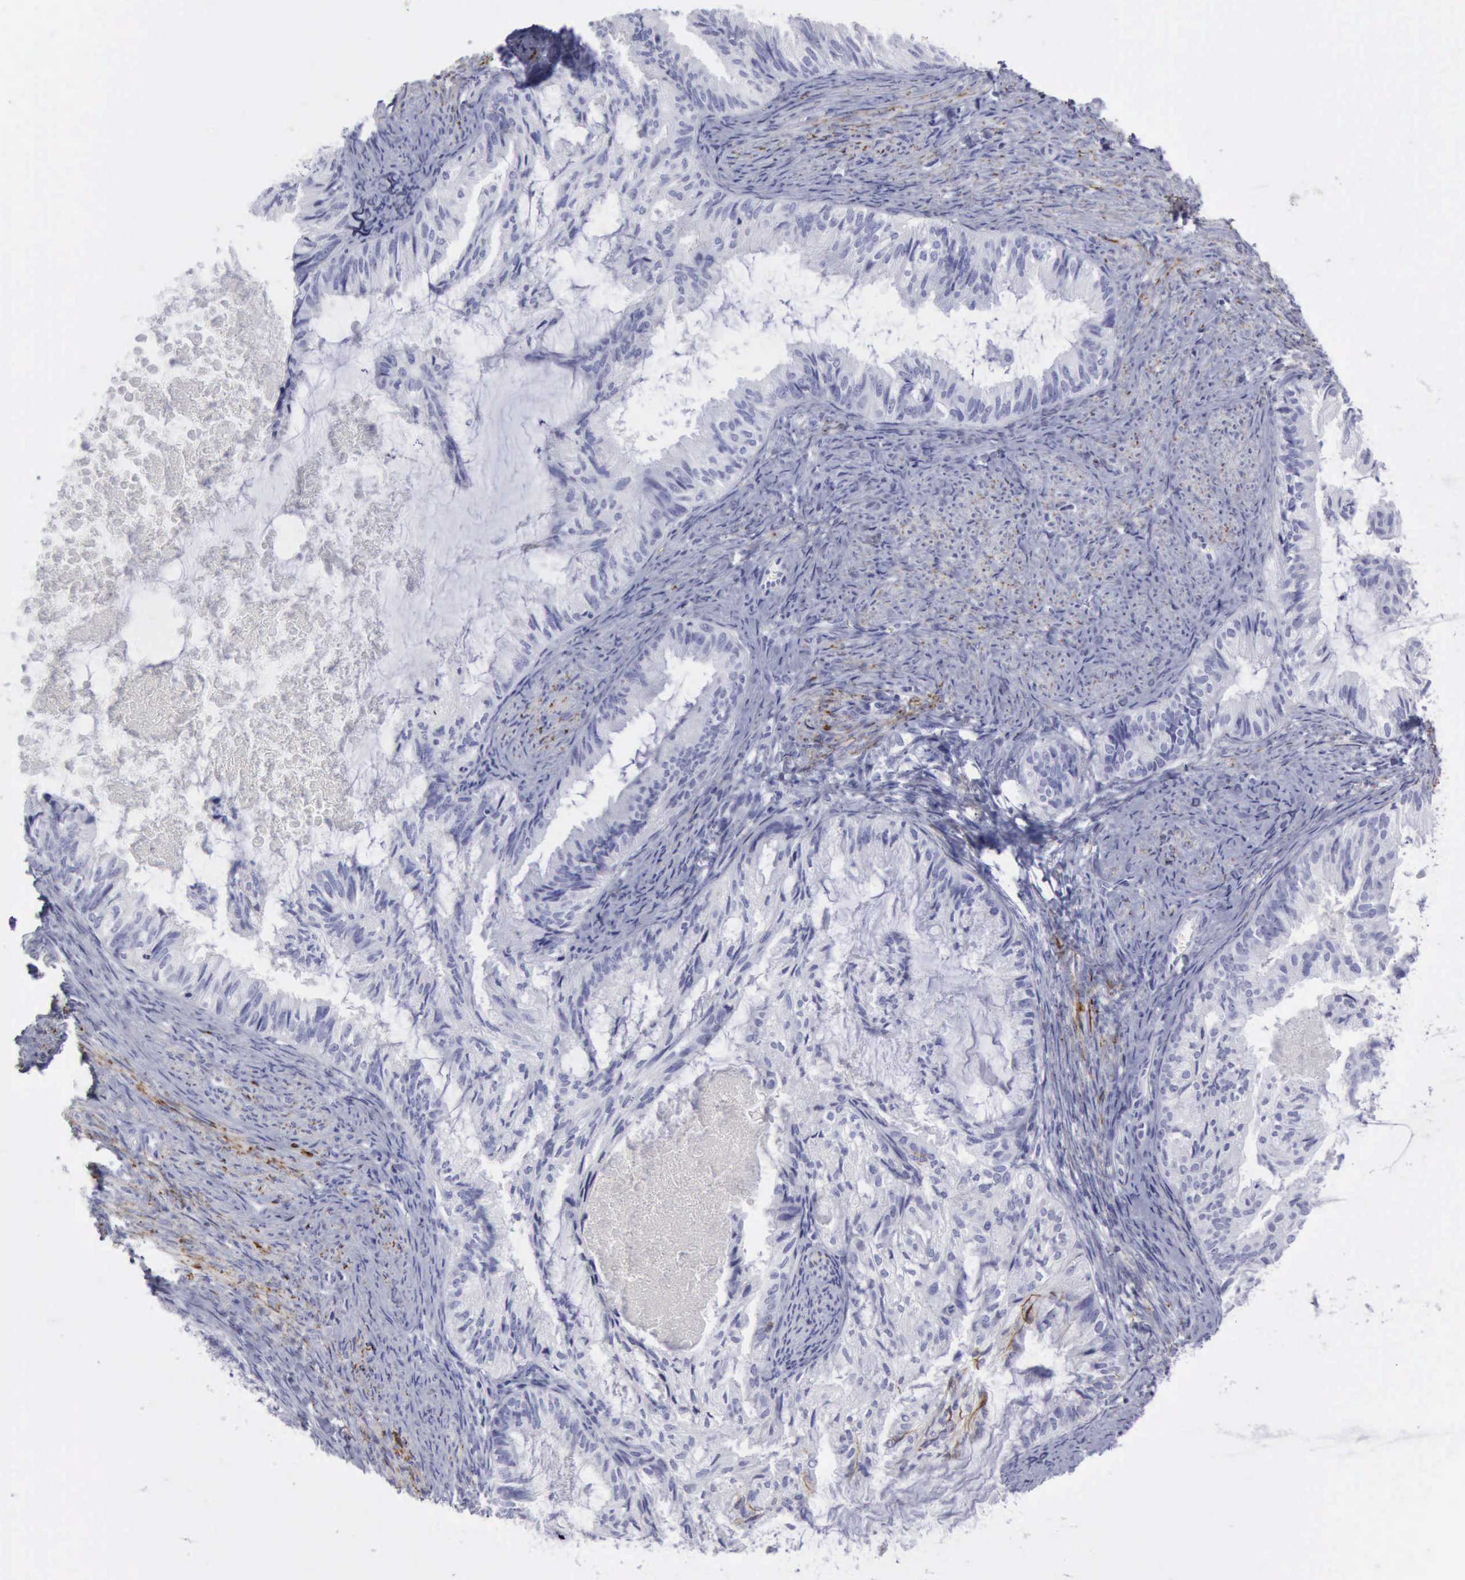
{"staining": {"intensity": "negative", "quantity": "none", "location": "none"}, "tissue": "endometrial cancer", "cell_type": "Tumor cells", "image_type": "cancer", "snomed": [{"axis": "morphology", "description": "Adenocarcinoma, NOS"}, {"axis": "topography", "description": "Endometrium"}], "caption": "Immunohistochemical staining of human endometrial cancer shows no significant positivity in tumor cells.", "gene": "NCAM1", "patient": {"sex": "female", "age": 86}}